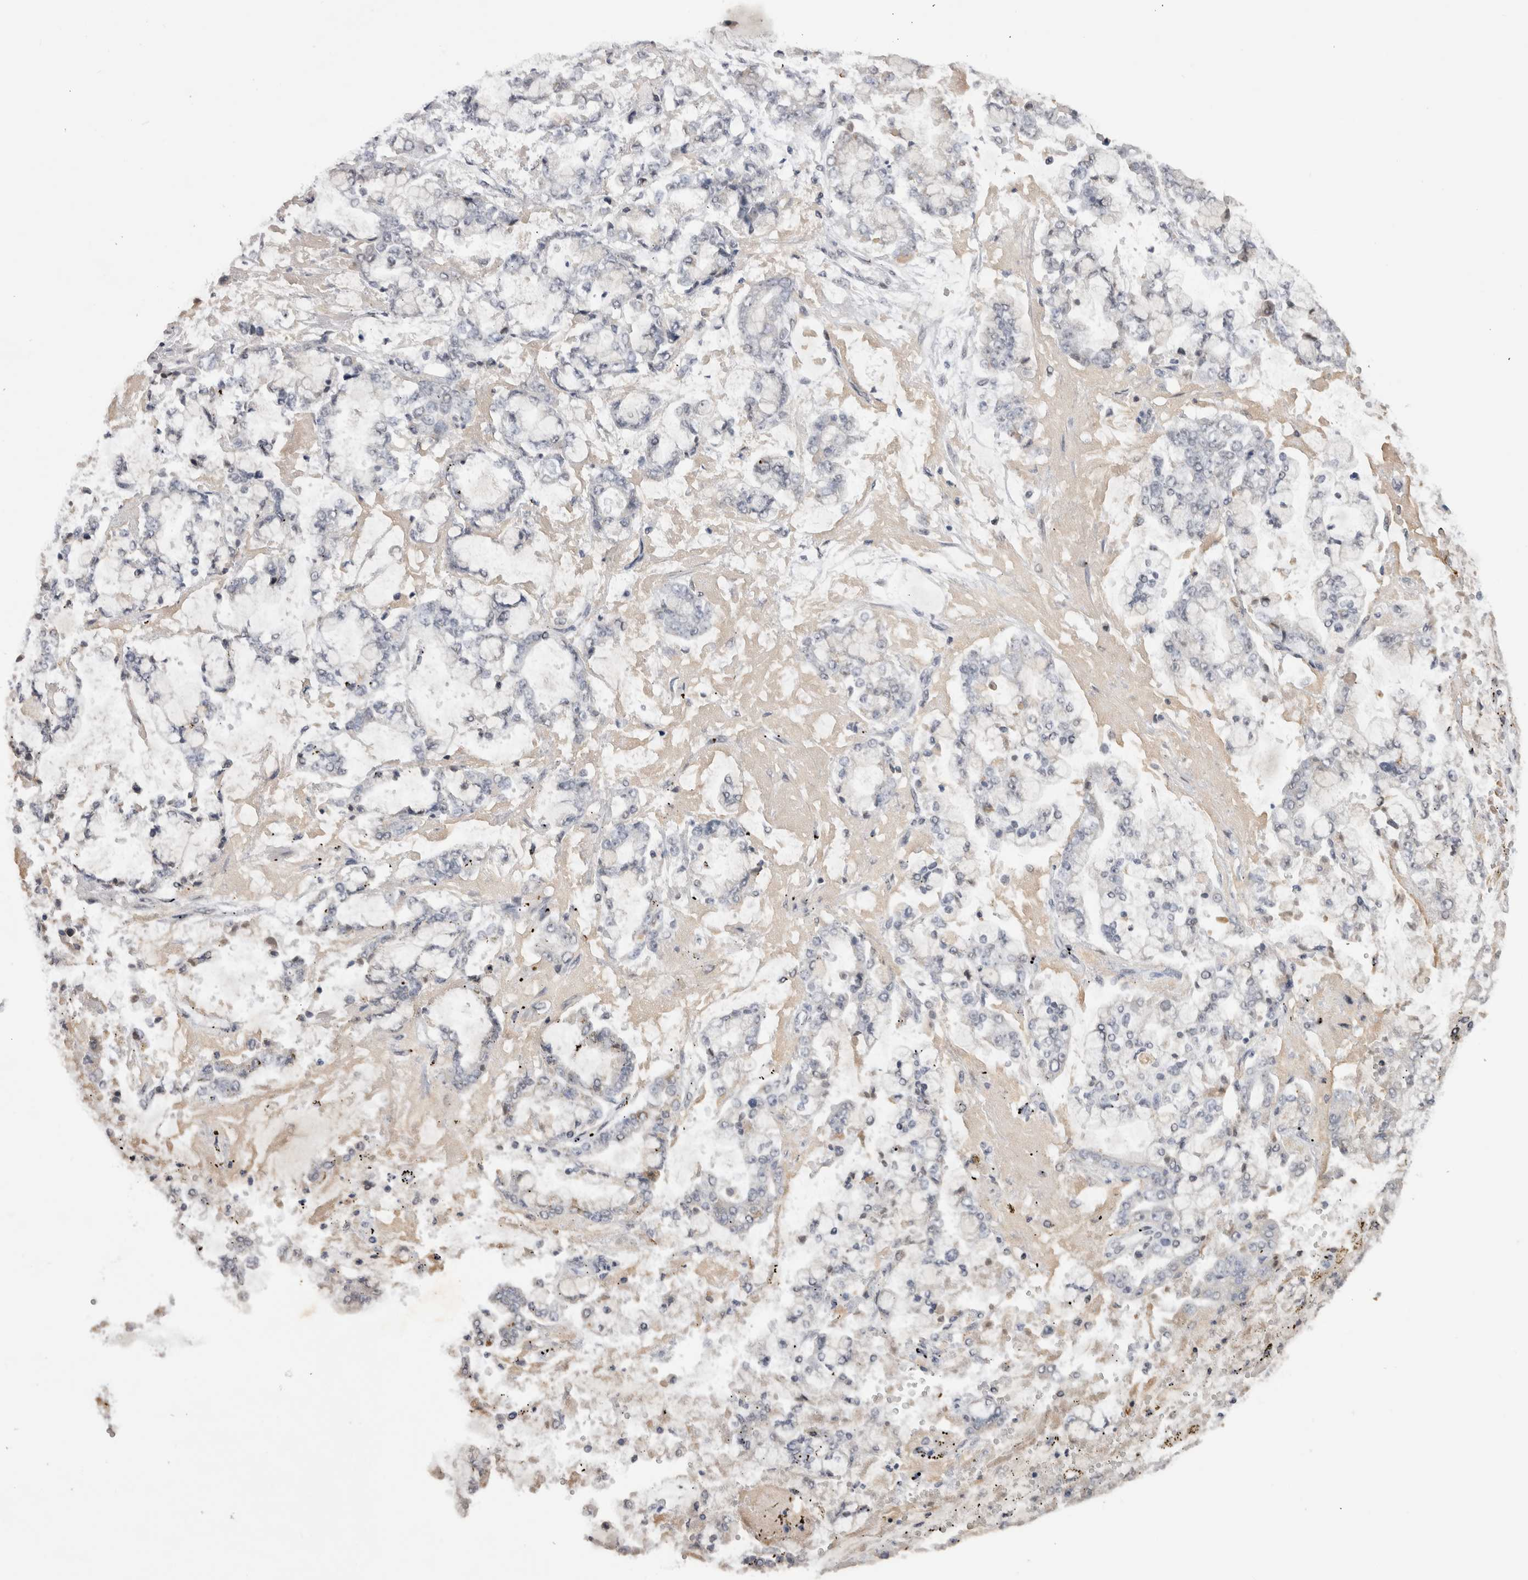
{"staining": {"intensity": "negative", "quantity": "none", "location": "none"}, "tissue": "stomach cancer", "cell_type": "Tumor cells", "image_type": "cancer", "snomed": [{"axis": "morphology", "description": "Adenocarcinoma, NOS"}, {"axis": "topography", "description": "Stomach"}], "caption": "This is a photomicrograph of immunohistochemistry staining of stomach adenocarcinoma, which shows no expression in tumor cells. (IHC, brightfield microscopy, high magnification).", "gene": "DAXX", "patient": {"sex": "male", "age": 76}}